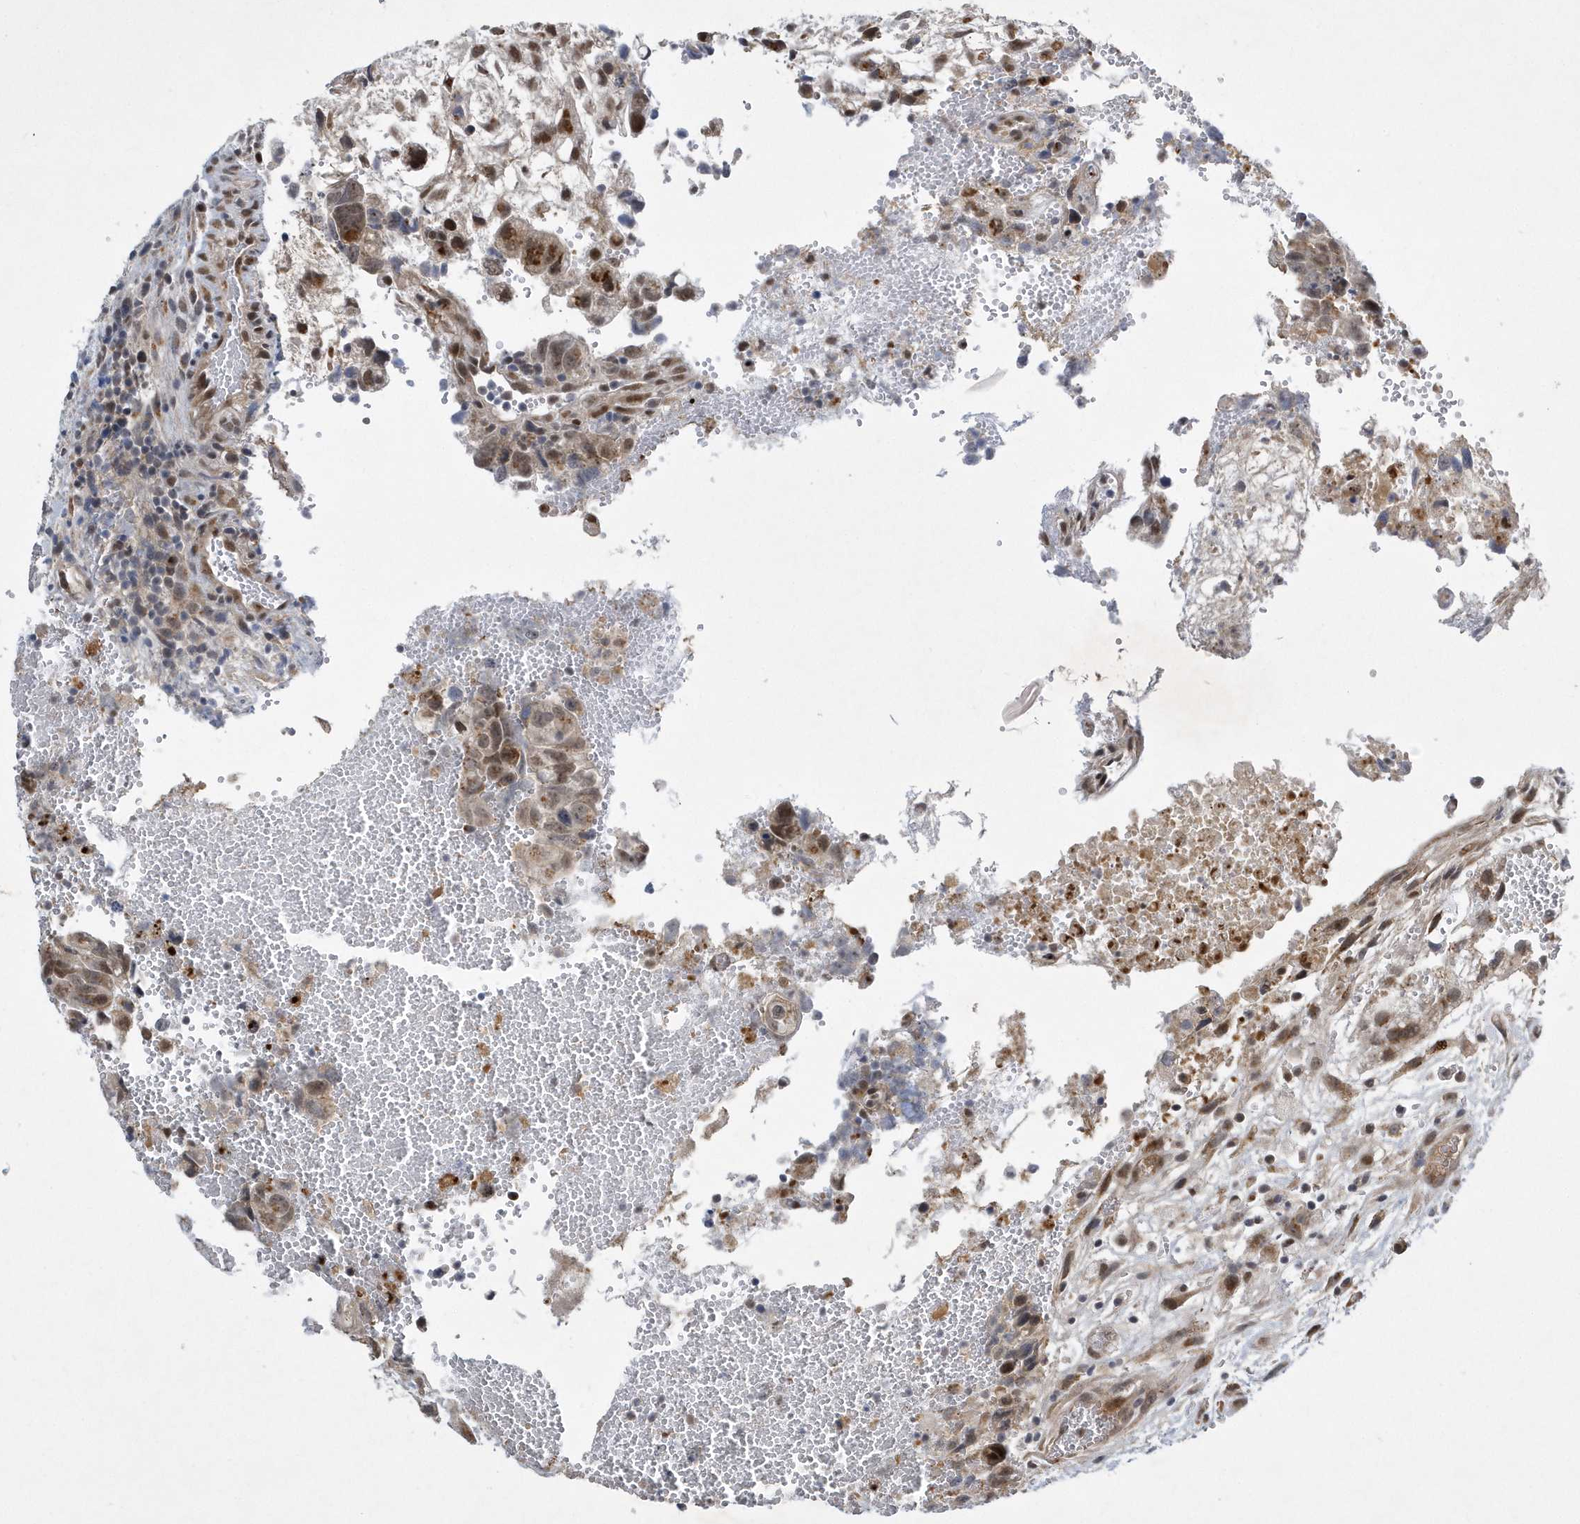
{"staining": {"intensity": "moderate", "quantity": "25%-75%", "location": "nuclear"}, "tissue": "testis cancer", "cell_type": "Tumor cells", "image_type": "cancer", "snomed": [{"axis": "morphology", "description": "Carcinoma, Embryonal, NOS"}, {"axis": "topography", "description": "Testis"}], "caption": "Human embryonal carcinoma (testis) stained with a protein marker demonstrates moderate staining in tumor cells.", "gene": "FAM217A", "patient": {"sex": "male", "age": 37}}